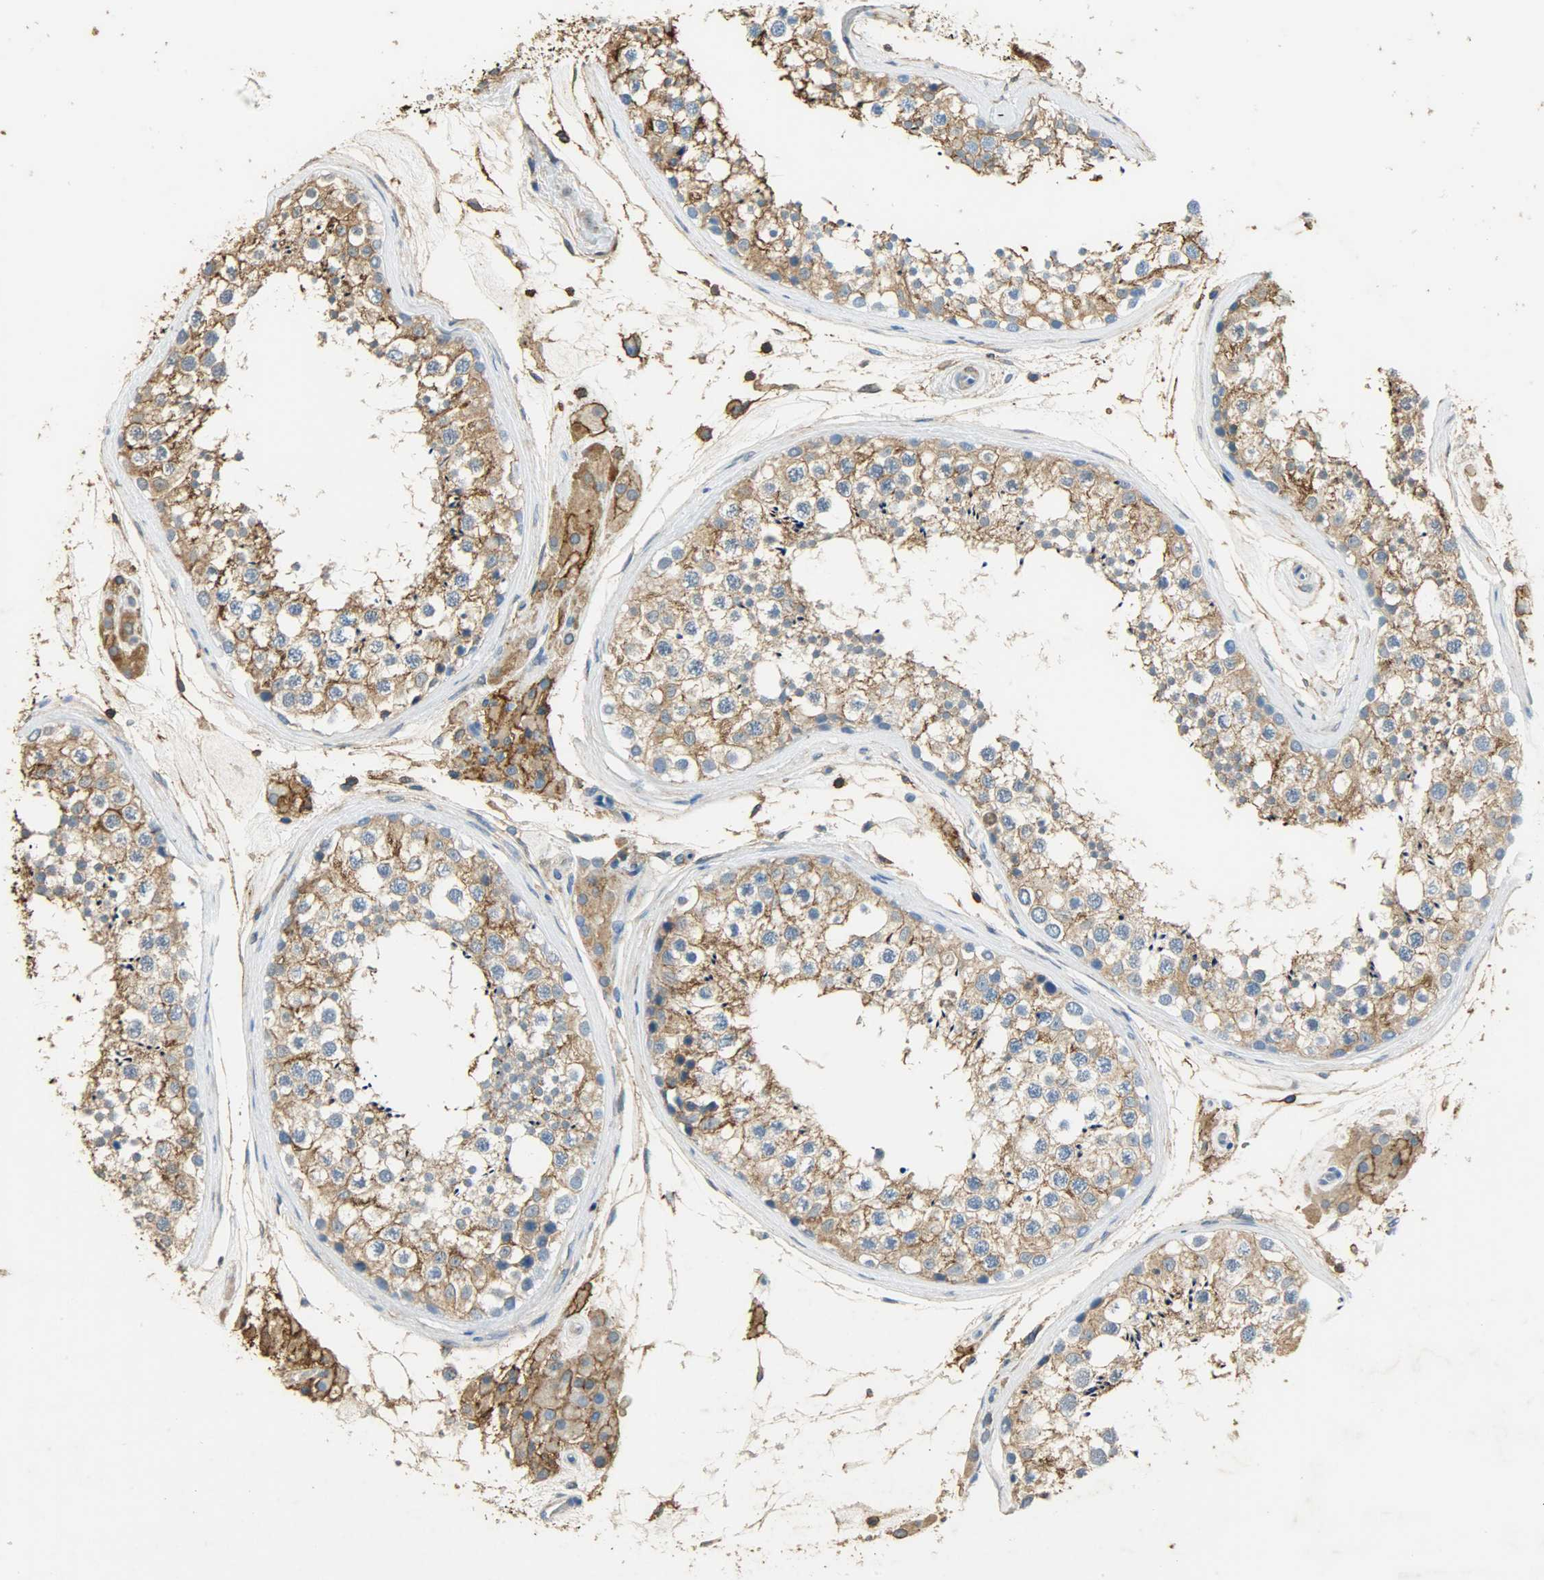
{"staining": {"intensity": "strong", "quantity": ">75%", "location": "cytoplasmic/membranous"}, "tissue": "testis", "cell_type": "Cells in seminiferous ducts", "image_type": "normal", "snomed": [{"axis": "morphology", "description": "Normal tissue, NOS"}, {"axis": "topography", "description": "Testis"}], "caption": "Normal testis was stained to show a protein in brown. There is high levels of strong cytoplasmic/membranous positivity in approximately >75% of cells in seminiferous ducts.", "gene": "ANXA6", "patient": {"sex": "male", "age": 46}}